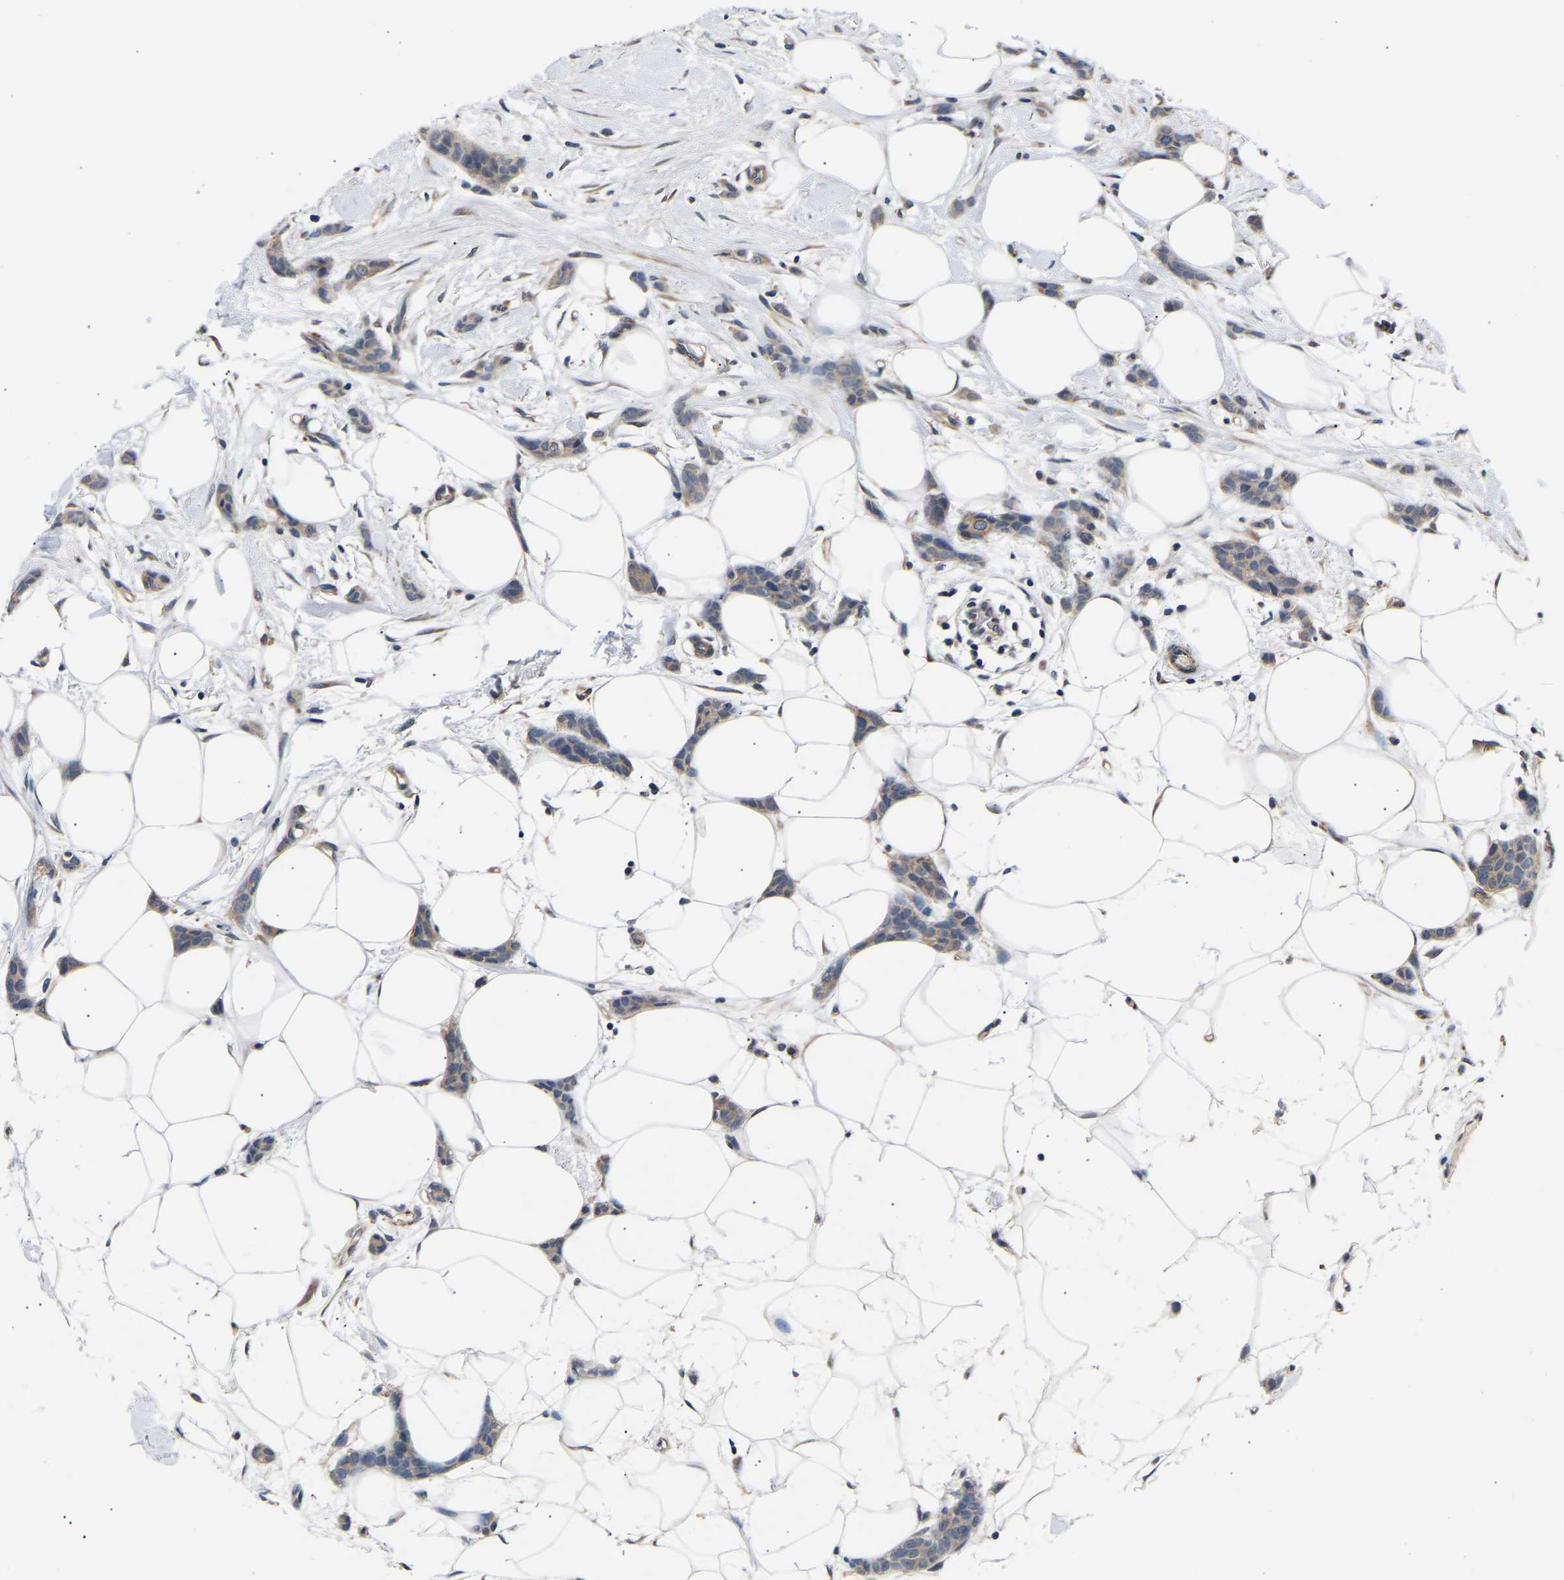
{"staining": {"intensity": "weak", "quantity": "<25%", "location": "cytoplasmic/membranous"}, "tissue": "breast cancer", "cell_type": "Tumor cells", "image_type": "cancer", "snomed": [{"axis": "morphology", "description": "Lobular carcinoma"}, {"axis": "topography", "description": "Skin"}, {"axis": "topography", "description": "Breast"}], "caption": "Human breast lobular carcinoma stained for a protein using IHC reveals no expression in tumor cells.", "gene": "METTL16", "patient": {"sex": "female", "age": 46}}